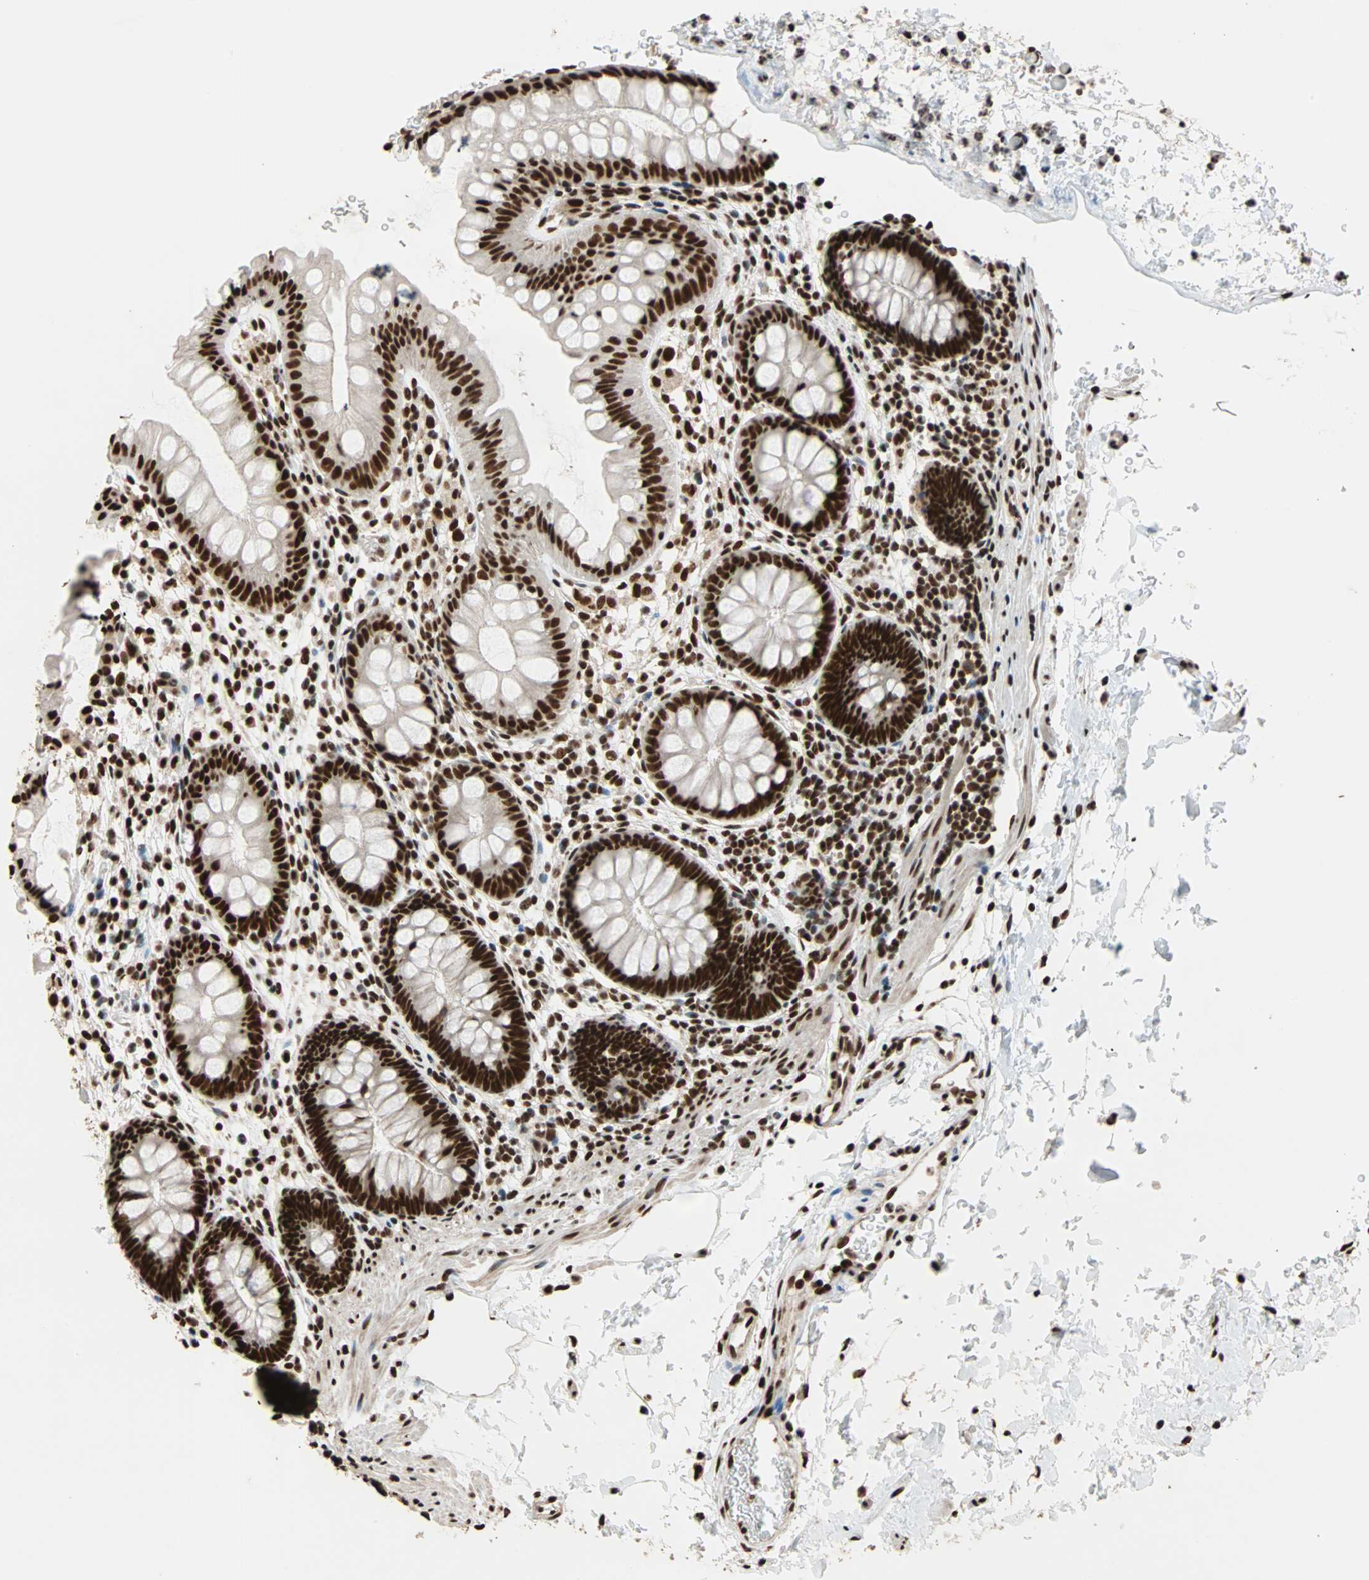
{"staining": {"intensity": "strong", "quantity": ">75%", "location": "nuclear"}, "tissue": "rectum", "cell_type": "Glandular cells", "image_type": "normal", "snomed": [{"axis": "morphology", "description": "Normal tissue, NOS"}, {"axis": "topography", "description": "Rectum"}], "caption": "Immunohistochemistry of normal rectum displays high levels of strong nuclear staining in about >75% of glandular cells.", "gene": "ILF2", "patient": {"sex": "female", "age": 24}}